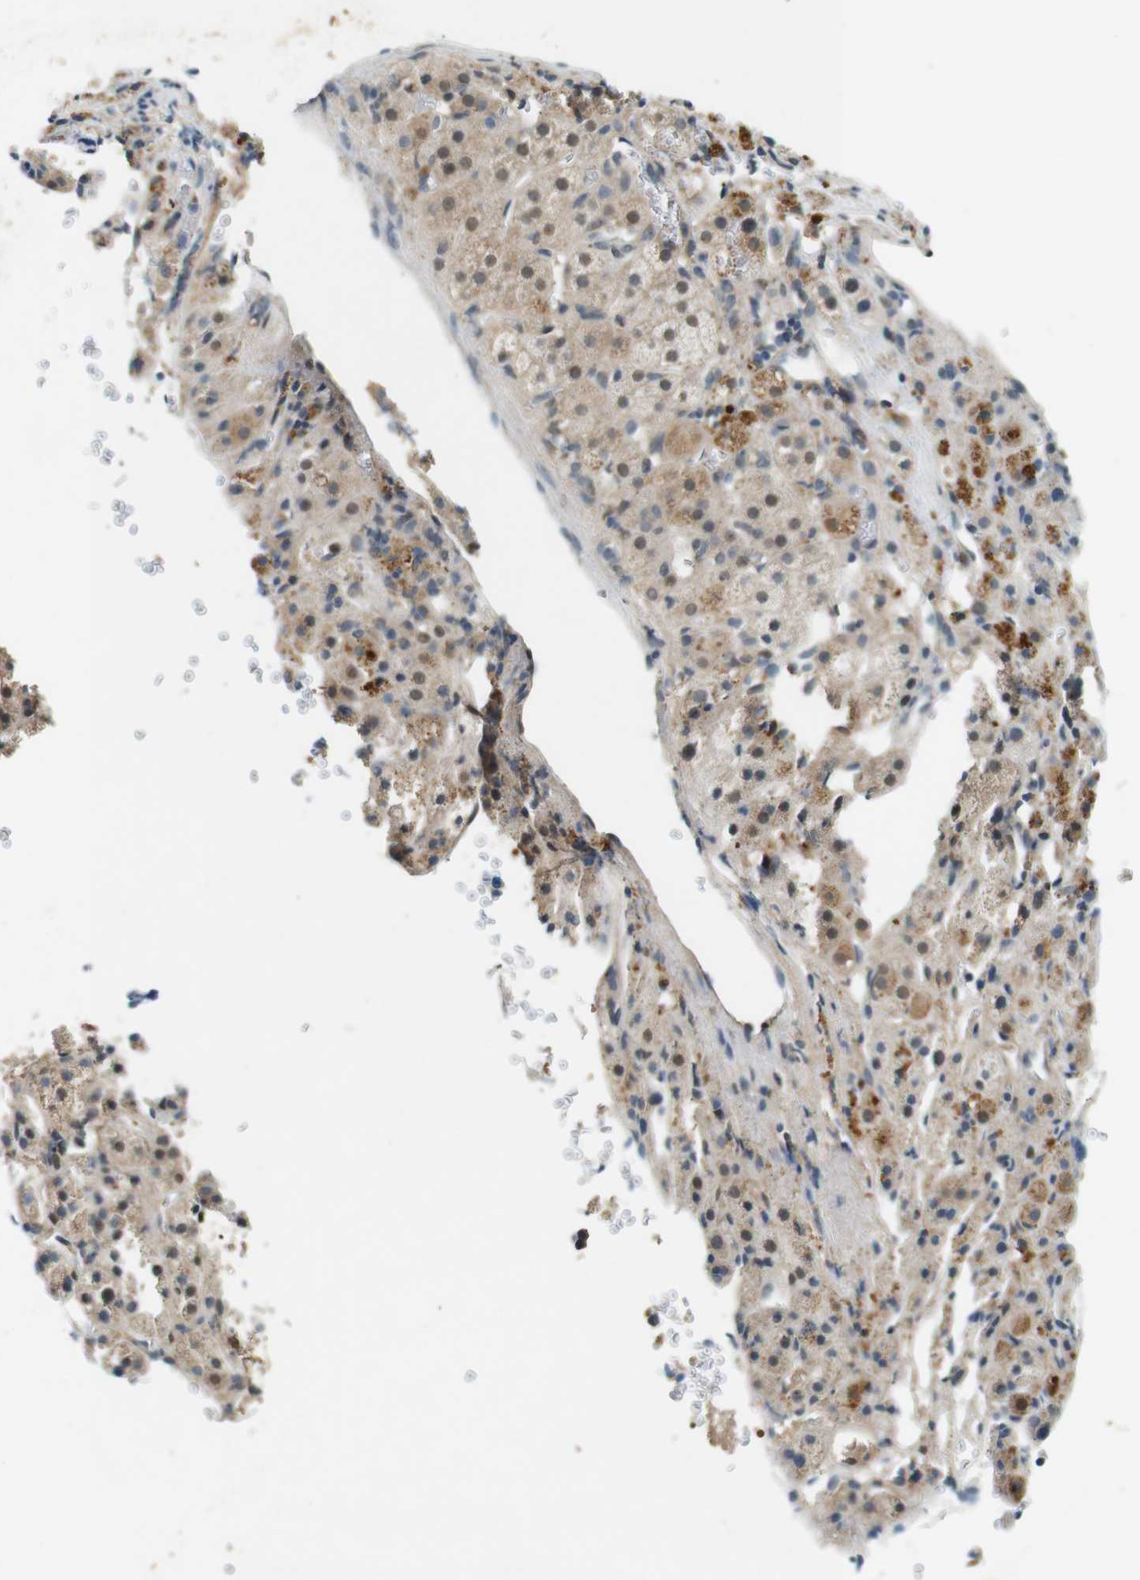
{"staining": {"intensity": "weak", "quantity": ">75%", "location": "cytoplasmic/membranous,nuclear"}, "tissue": "adrenal gland", "cell_type": "Glandular cells", "image_type": "normal", "snomed": [{"axis": "morphology", "description": "Normal tissue, NOS"}, {"axis": "topography", "description": "Adrenal gland"}], "caption": "Unremarkable adrenal gland exhibits weak cytoplasmic/membranous,nuclear positivity in approximately >75% of glandular cells.", "gene": "CDK14", "patient": {"sex": "female", "age": 57}}